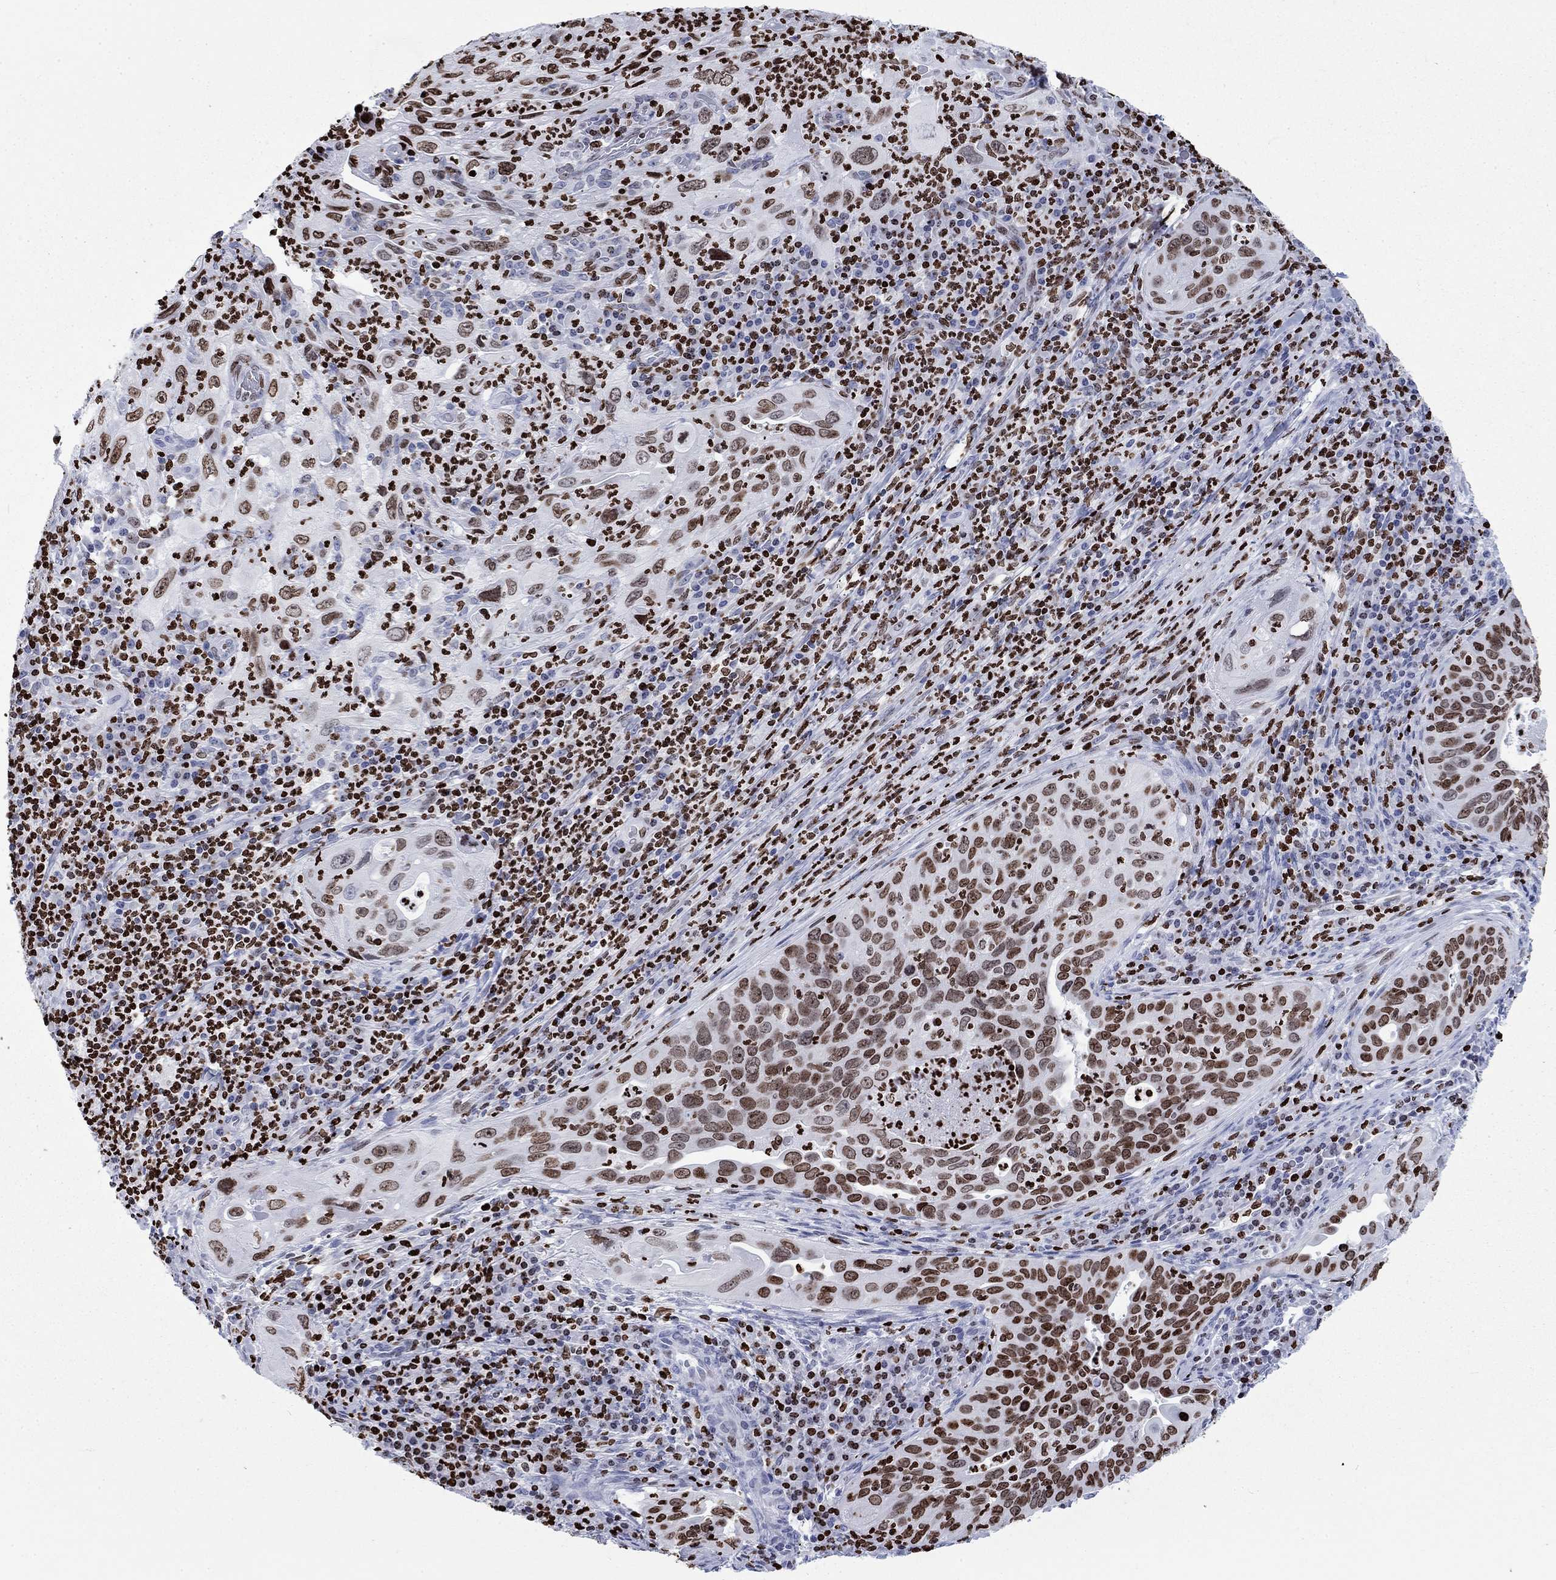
{"staining": {"intensity": "moderate", "quantity": "25%-75%", "location": "nuclear"}, "tissue": "cervical cancer", "cell_type": "Tumor cells", "image_type": "cancer", "snomed": [{"axis": "morphology", "description": "Squamous cell carcinoma, NOS"}, {"axis": "topography", "description": "Cervix"}], "caption": "High-magnification brightfield microscopy of cervical cancer stained with DAB (3,3'-diaminobenzidine) (brown) and counterstained with hematoxylin (blue). tumor cells exhibit moderate nuclear expression is present in about25%-75% of cells.", "gene": "H1-5", "patient": {"sex": "female", "age": 26}}